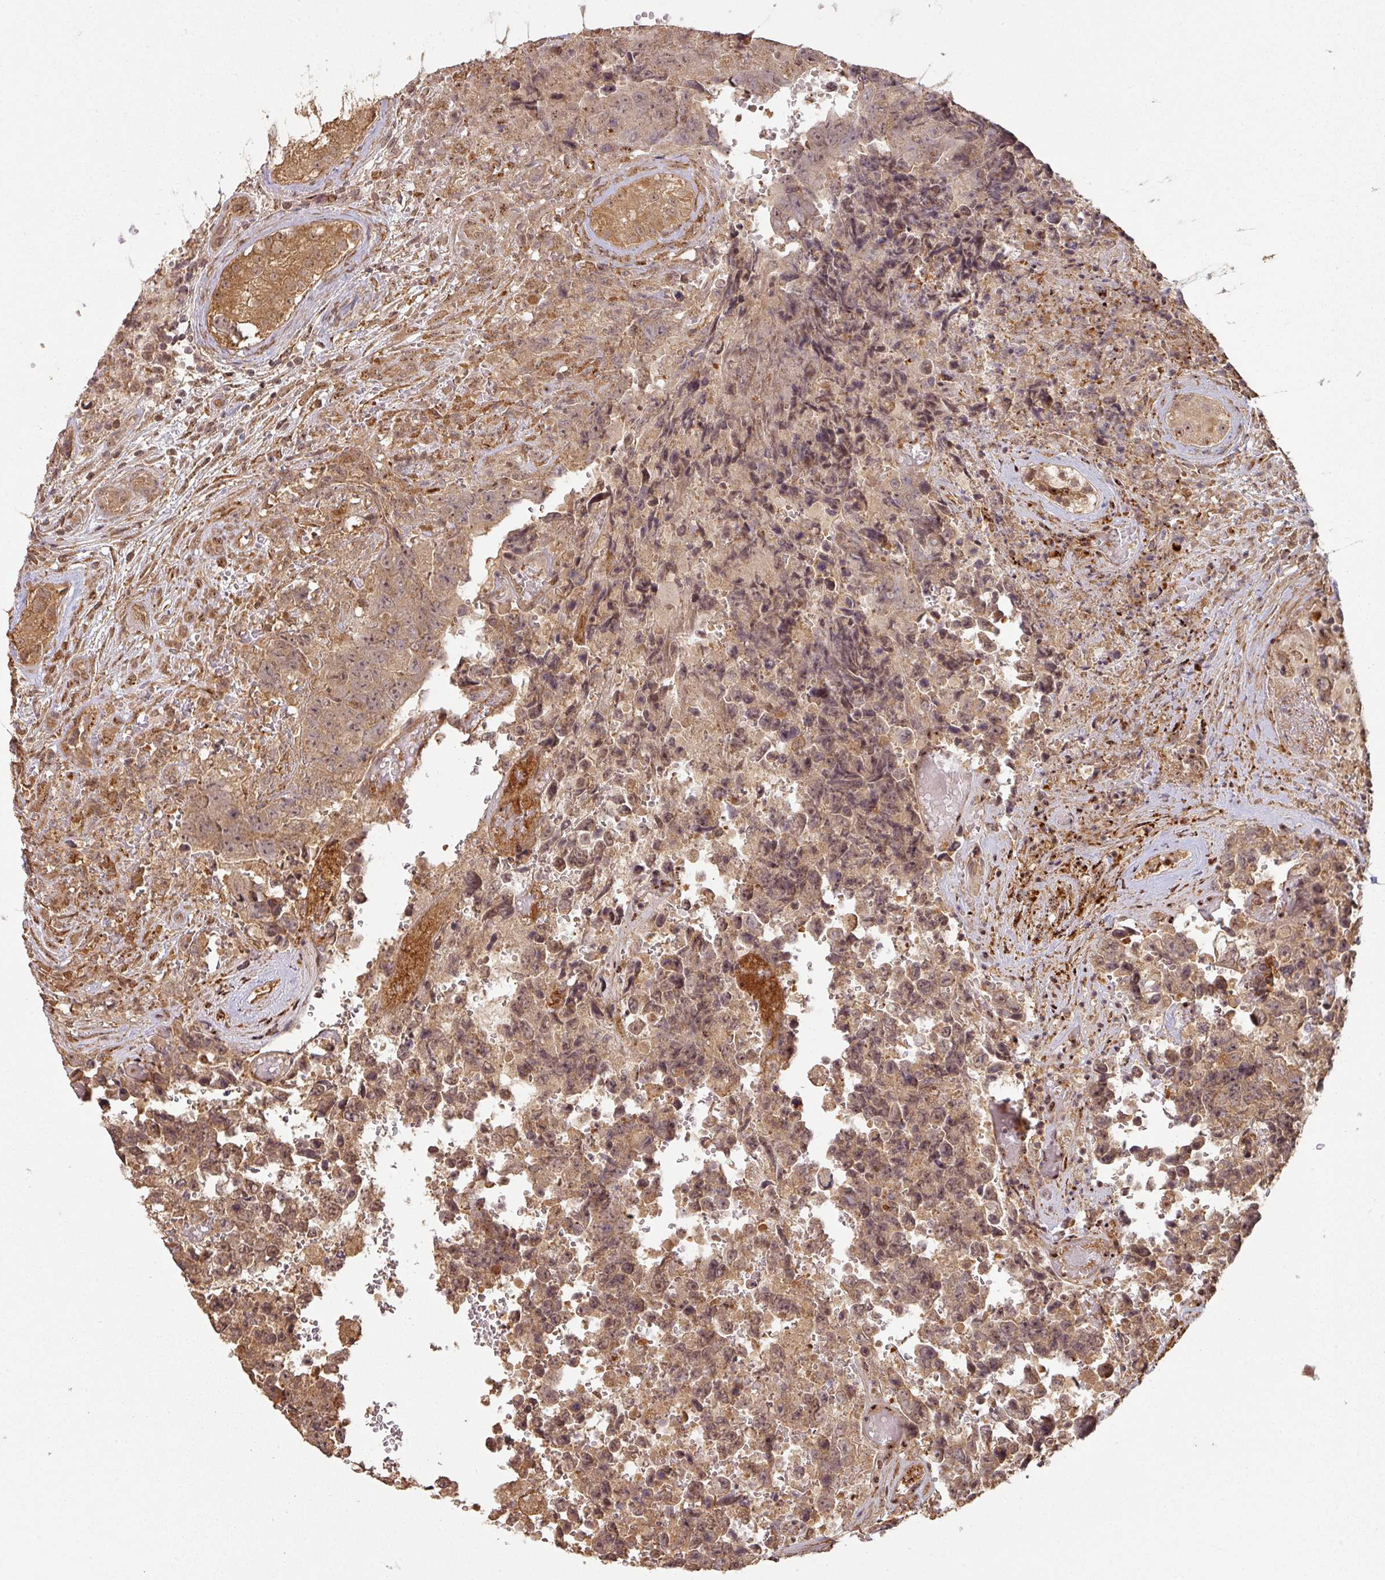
{"staining": {"intensity": "moderate", "quantity": ">75%", "location": "cytoplasmic/membranous,nuclear"}, "tissue": "testis cancer", "cell_type": "Tumor cells", "image_type": "cancer", "snomed": [{"axis": "morphology", "description": "Normal tissue, NOS"}, {"axis": "morphology", "description": "Carcinoma, Embryonal, NOS"}, {"axis": "topography", "description": "Testis"}, {"axis": "topography", "description": "Epididymis"}], "caption": "This is a photomicrograph of IHC staining of testis cancer (embryonal carcinoma), which shows moderate expression in the cytoplasmic/membranous and nuclear of tumor cells.", "gene": "ZNF322", "patient": {"sex": "male", "age": 25}}